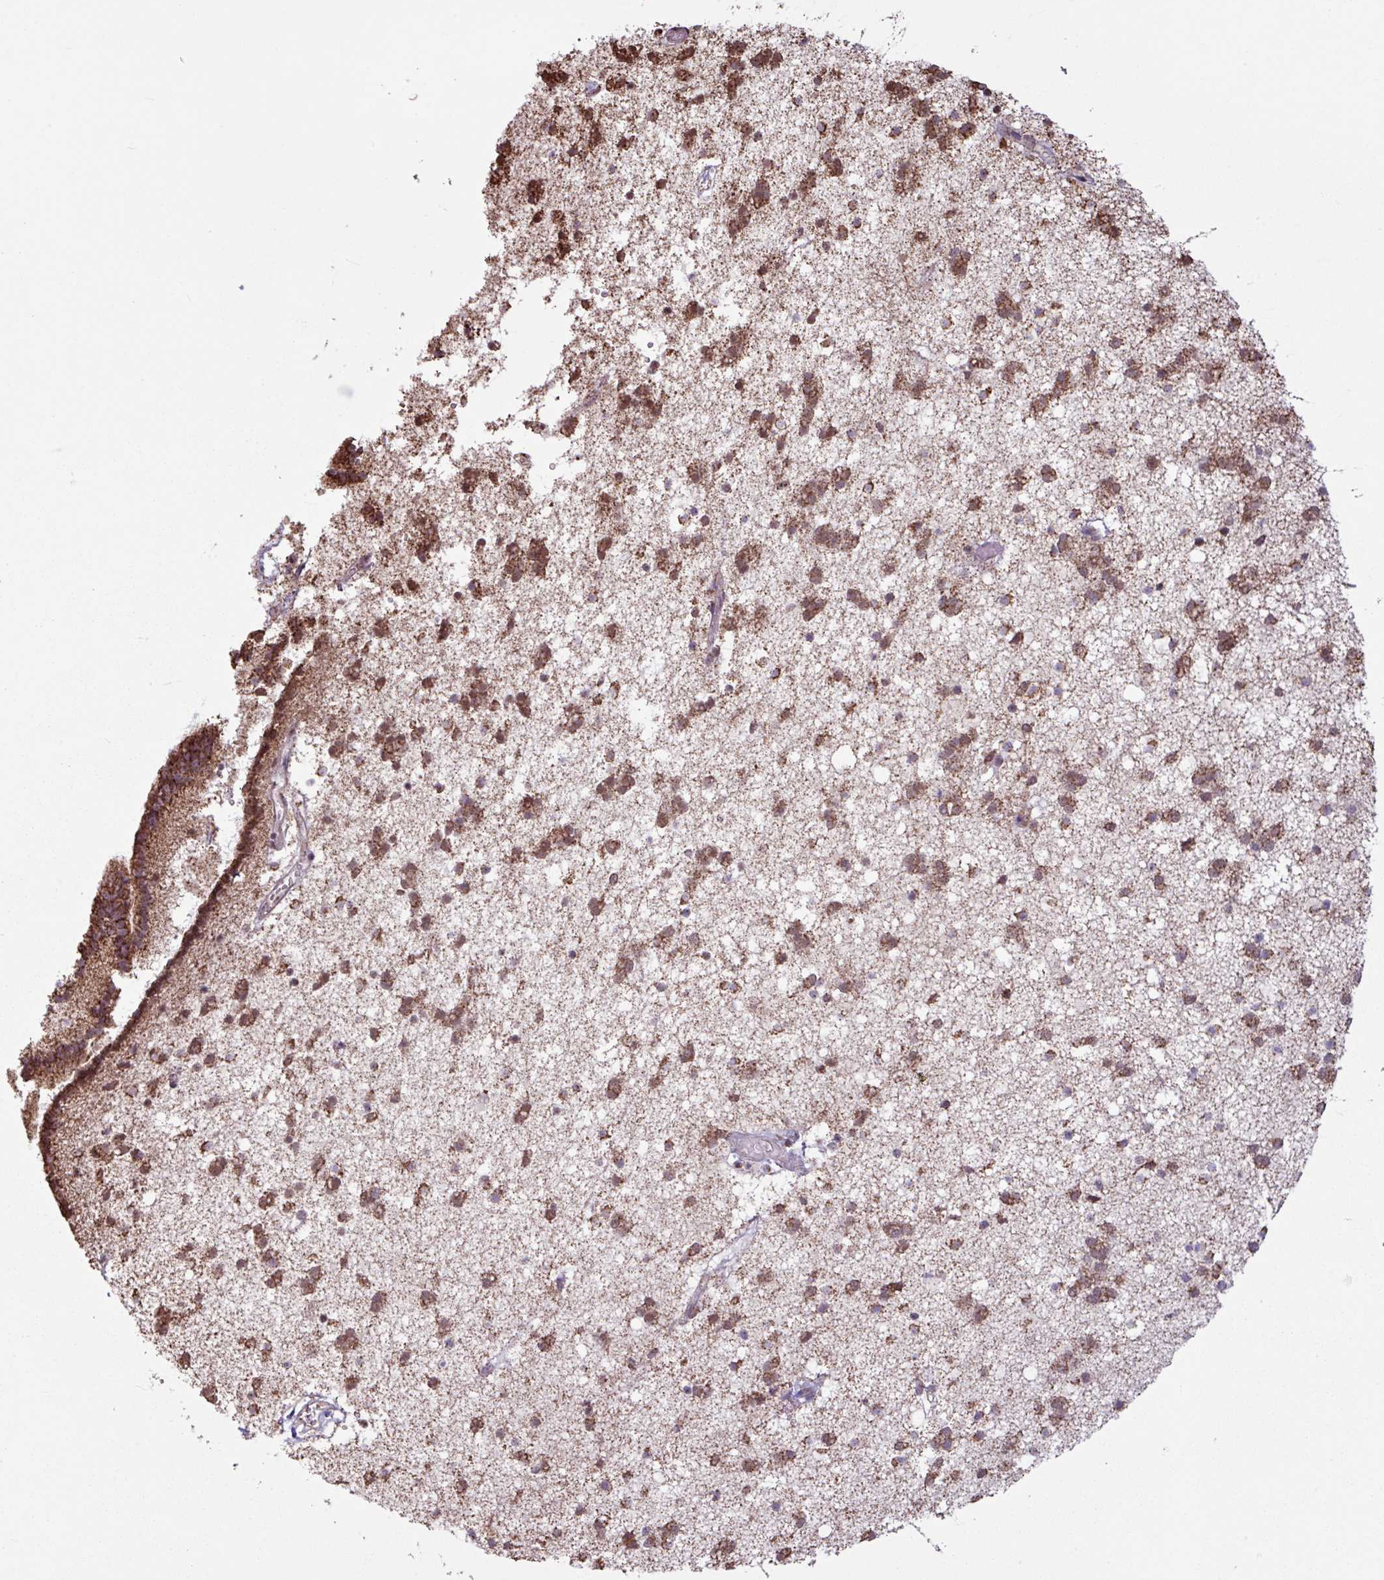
{"staining": {"intensity": "moderate", "quantity": "25%-75%", "location": "cytoplasmic/membranous"}, "tissue": "caudate", "cell_type": "Glial cells", "image_type": "normal", "snomed": [{"axis": "morphology", "description": "Normal tissue, NOS"}, {"axis": "topography", "description": "Lateral ventricle wall"}], "caption": "This is an image of immunohistochemistry staining of normal caudate, which shows moderate expression in the cytoplasmic/membranous of glial cells.", "gene": "ALG8", "patient": {"sex": "male", "age": 37}}